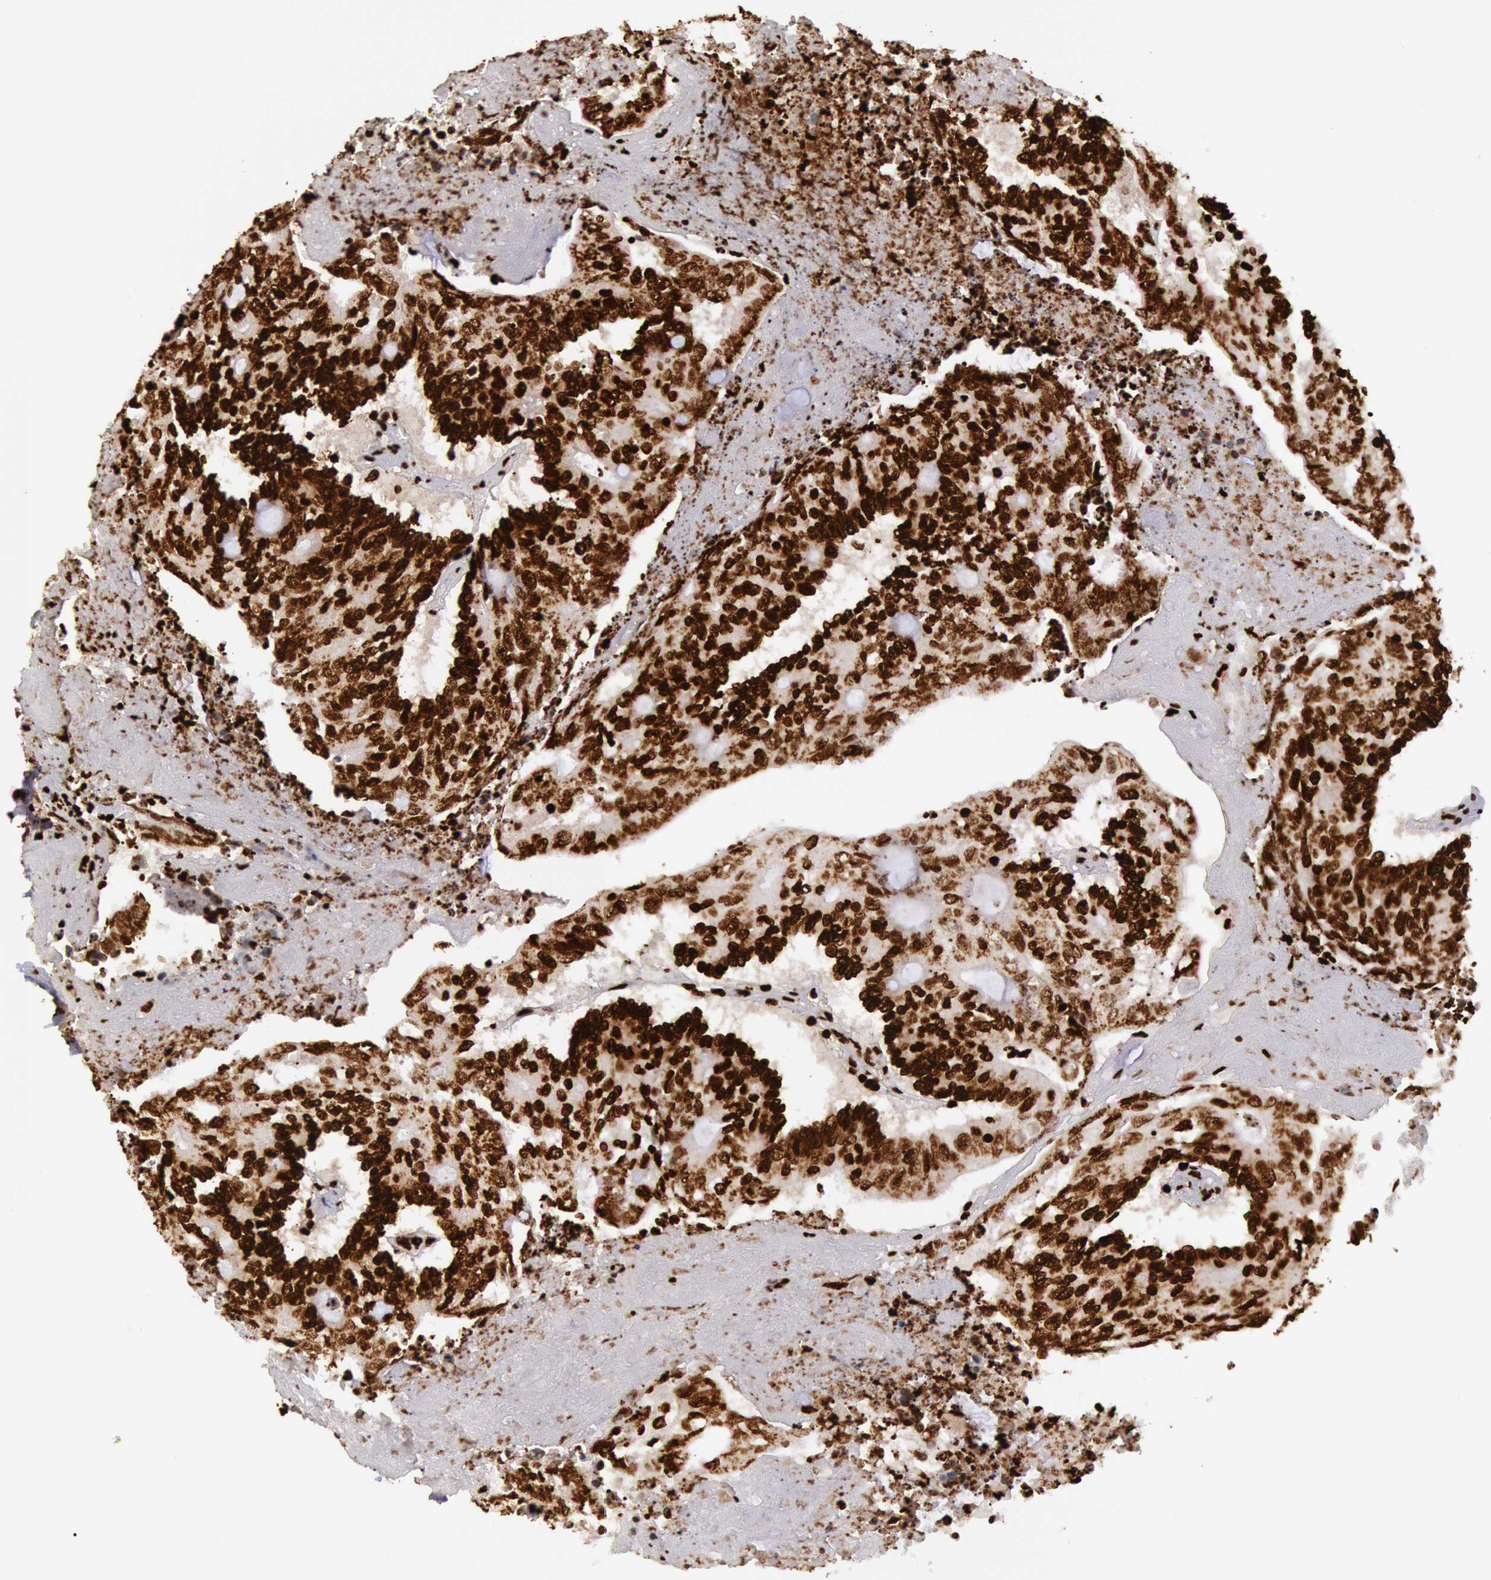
{"staining": {"intensity": "strong", "quantity": ">75%", "location": "nuclear"}, "tissue": "colorectal cancer", "cell_type": "Tumor cells", "image_type": "cancer", "snomed": [{"axis": "morphology", "description": "Adenocarcinoma, NOS"}, {"axis": "topography", "description": "Colon"}], "caption": "Colorectal cancer (adenocarcinoma) was stained to show a protein in brown. There is high levels of strong nuclear positivity in approximately >75% of tumor cells.", "gene": "H3-4", "patient": {"sex": "male", "age": 65}}